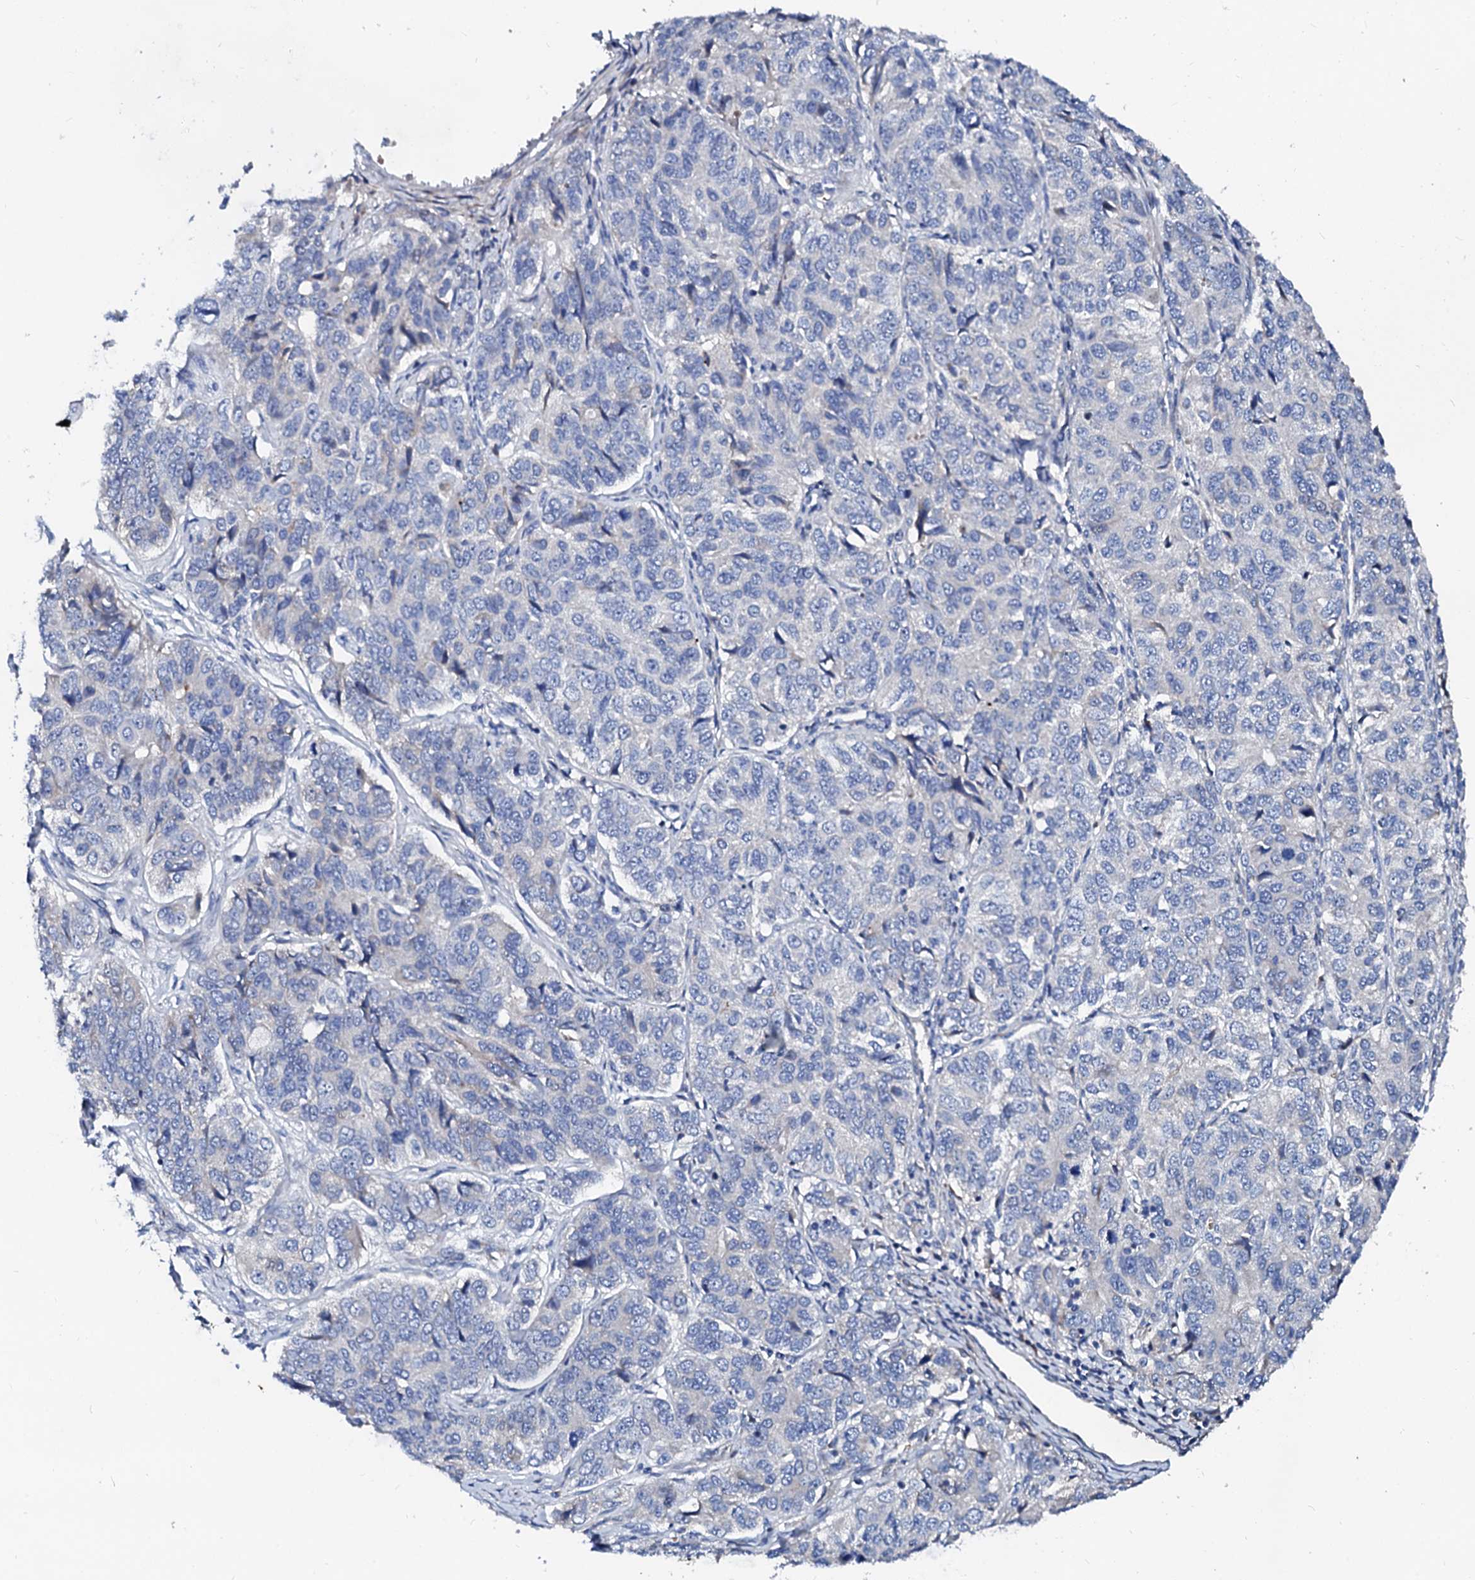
{"staining": {"intensity": "negative", "quantity": "none", "location": "none"}, "tissue": "ovarian cancer", "cell_type": "Tumor cells", "image_type": "cancer", "snomed": [{"axis": "morphology", "description": "Carcinoma, endometroid"}, {"axis": "topography", "description": "Ovary"}], "caption": "Micrograph shows no significant protein positivity in tumor cells of ovarian endometroid carcinoma. (Stains: DAB IHC with hematoxylin counter stain, Microscopy: brightfield microscopy at high magnification).", "gene": "SLC10A7", "patient": {"sex": "female", "age": 51}}